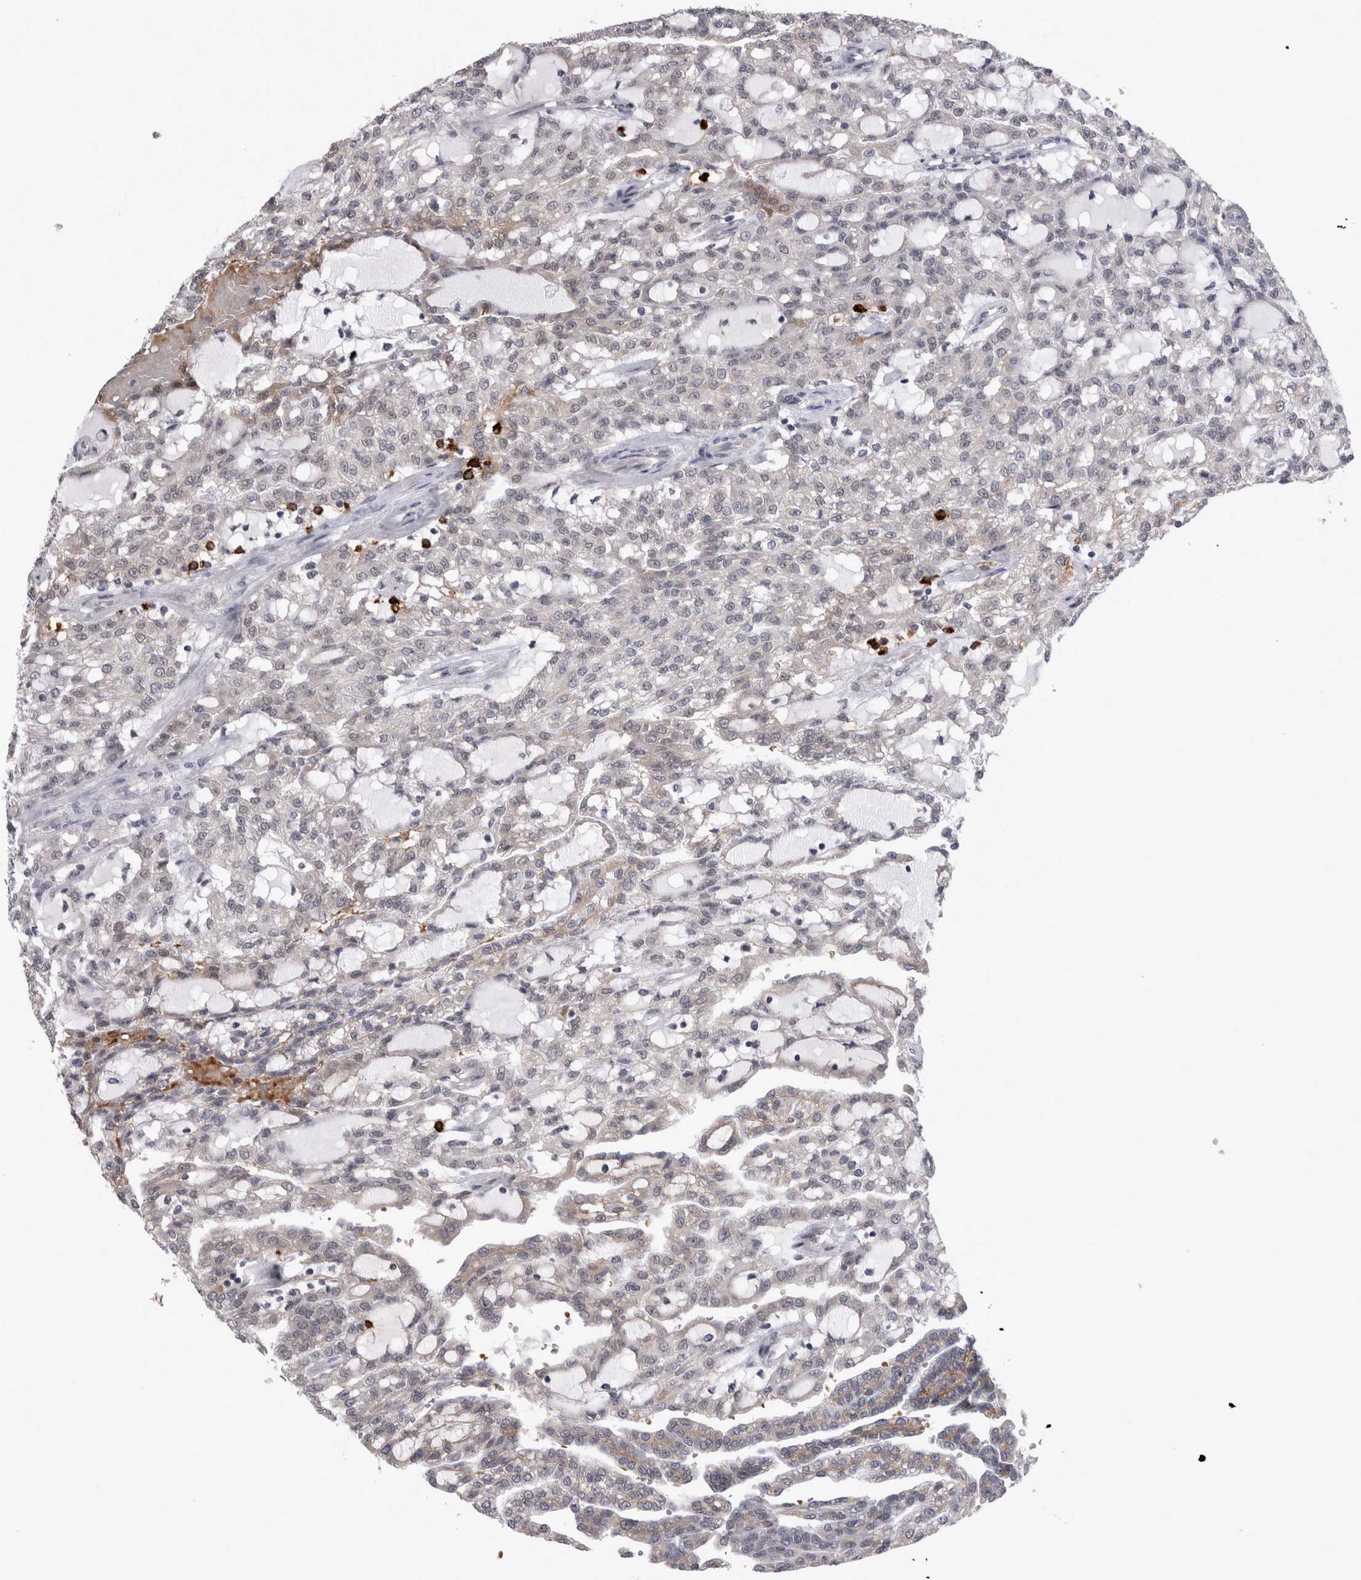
{"staining": {"intensity": "moderate", "quantity": "<25%", "location": "cytoplasmic/membranous"}, "tissue": "renal cancer", "cell_type": "Tumor cells", "image_type": "cancer", "snomed": [{"axis": "morphology", "description": "Adenocarcinoma, NOS"}, {"axis": "topography", "description": "Kidney"}], "caption": "Immunohistochemical staining of human renal adenocarcinoma shows low levels of moderate cytoplasmic/membranous positivity in approximately <25% of tumor cells.", "gene": "PEBP4", "patient": {"sex": "male", "age": 63}}